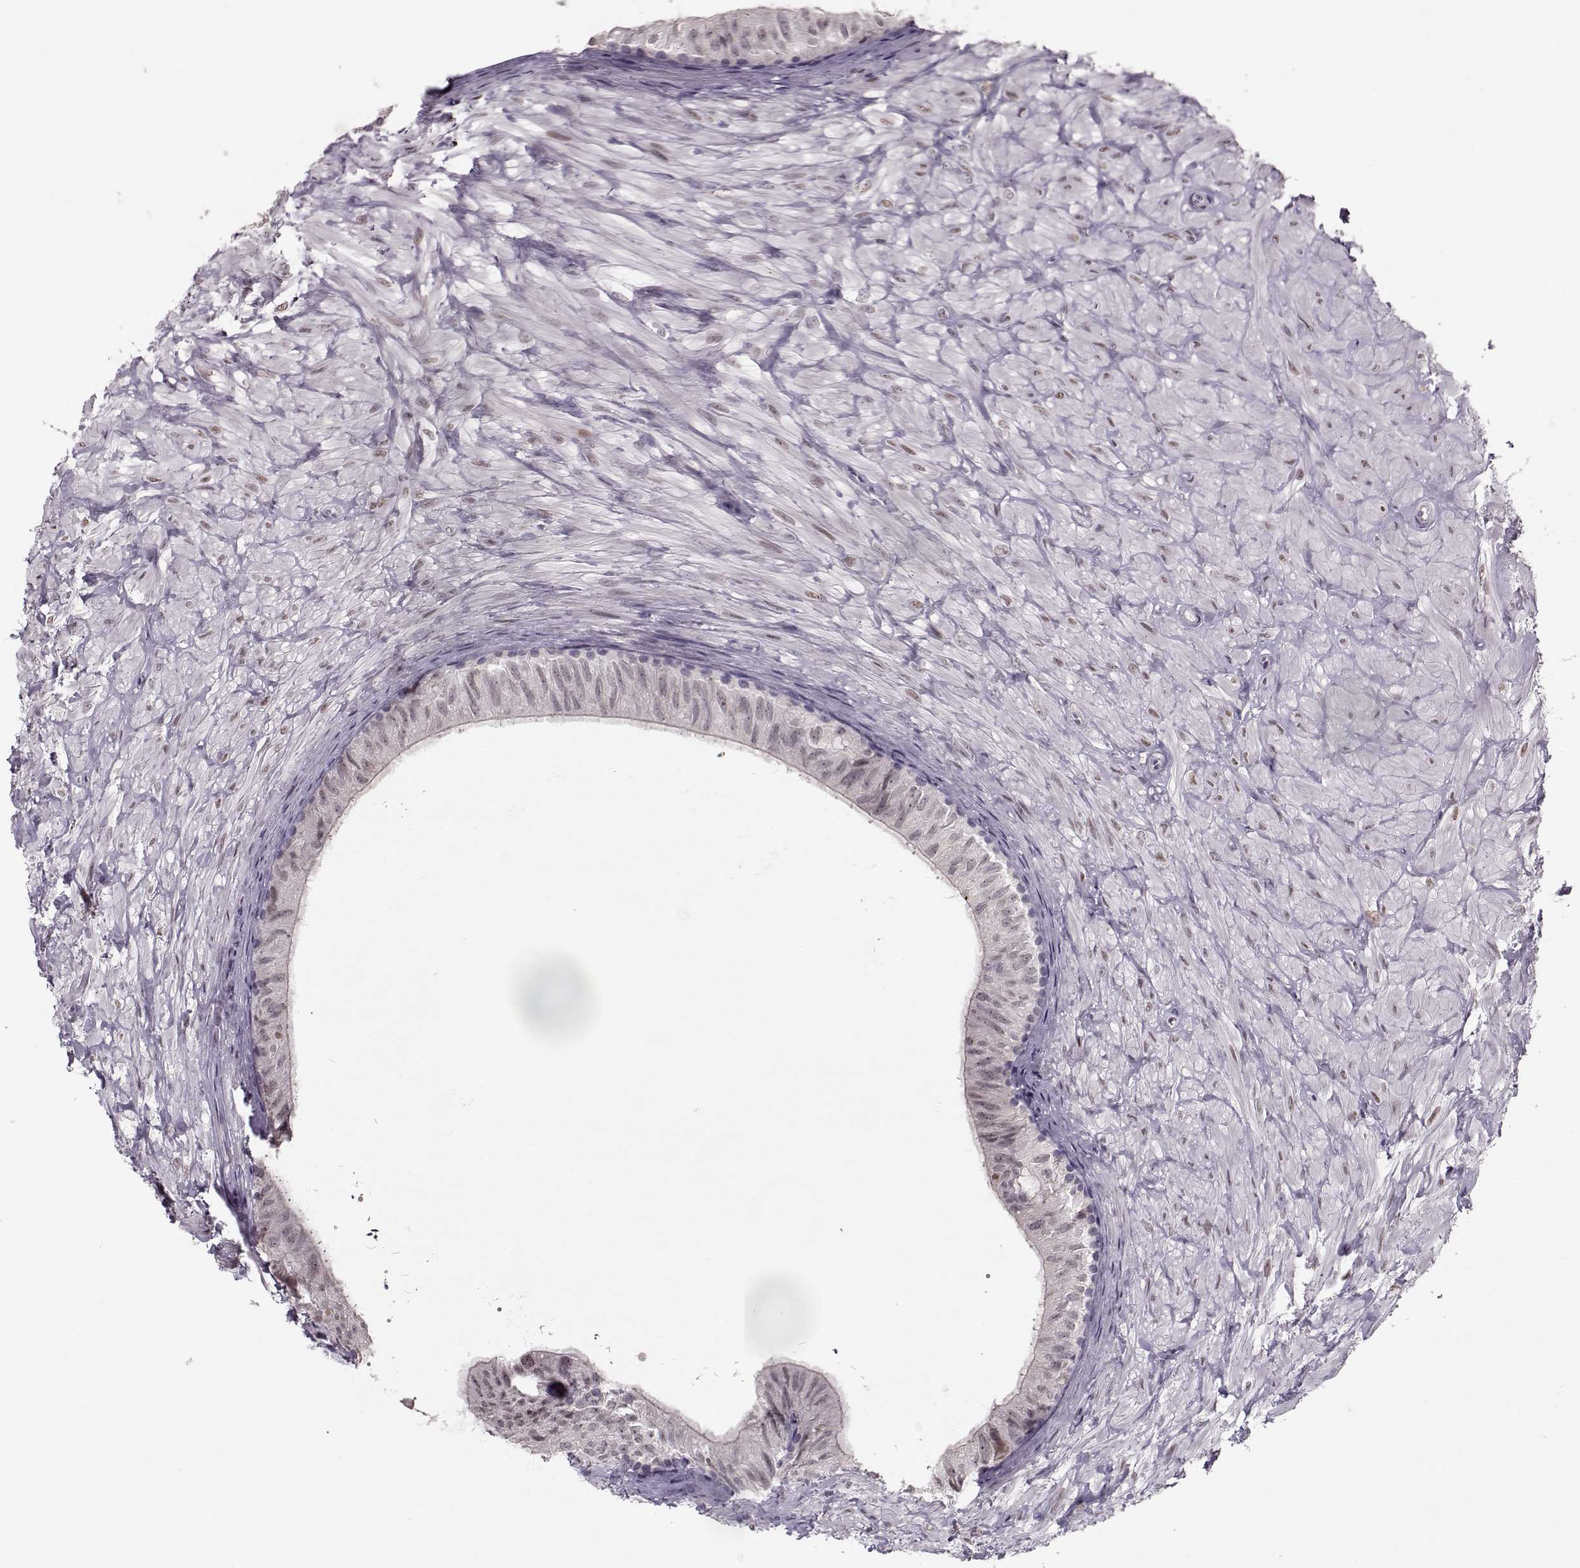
{"staining": {"intensity": "negative", "quantity": "none", "location": "none"}, "tissue": "epididymis", "cell_type": "Glandular cells", "image_type": "normal", "snomed": [{"axis": "morphology", "description": "Normal tissue, NOS"}, {"axis": "topography", "description": "Epididymis"}], "caption": "The immunohistochemistry image has no significant staining in glandular cells of epididymis. (Stains: DAB (3,3'-diaminobenzidine) IHC with hematoxylin counter stain, Microscopy: brightfield microscopy at high magnification).", "gene": "DNAI3", "patient": {"sex": "male", "age": 32}}